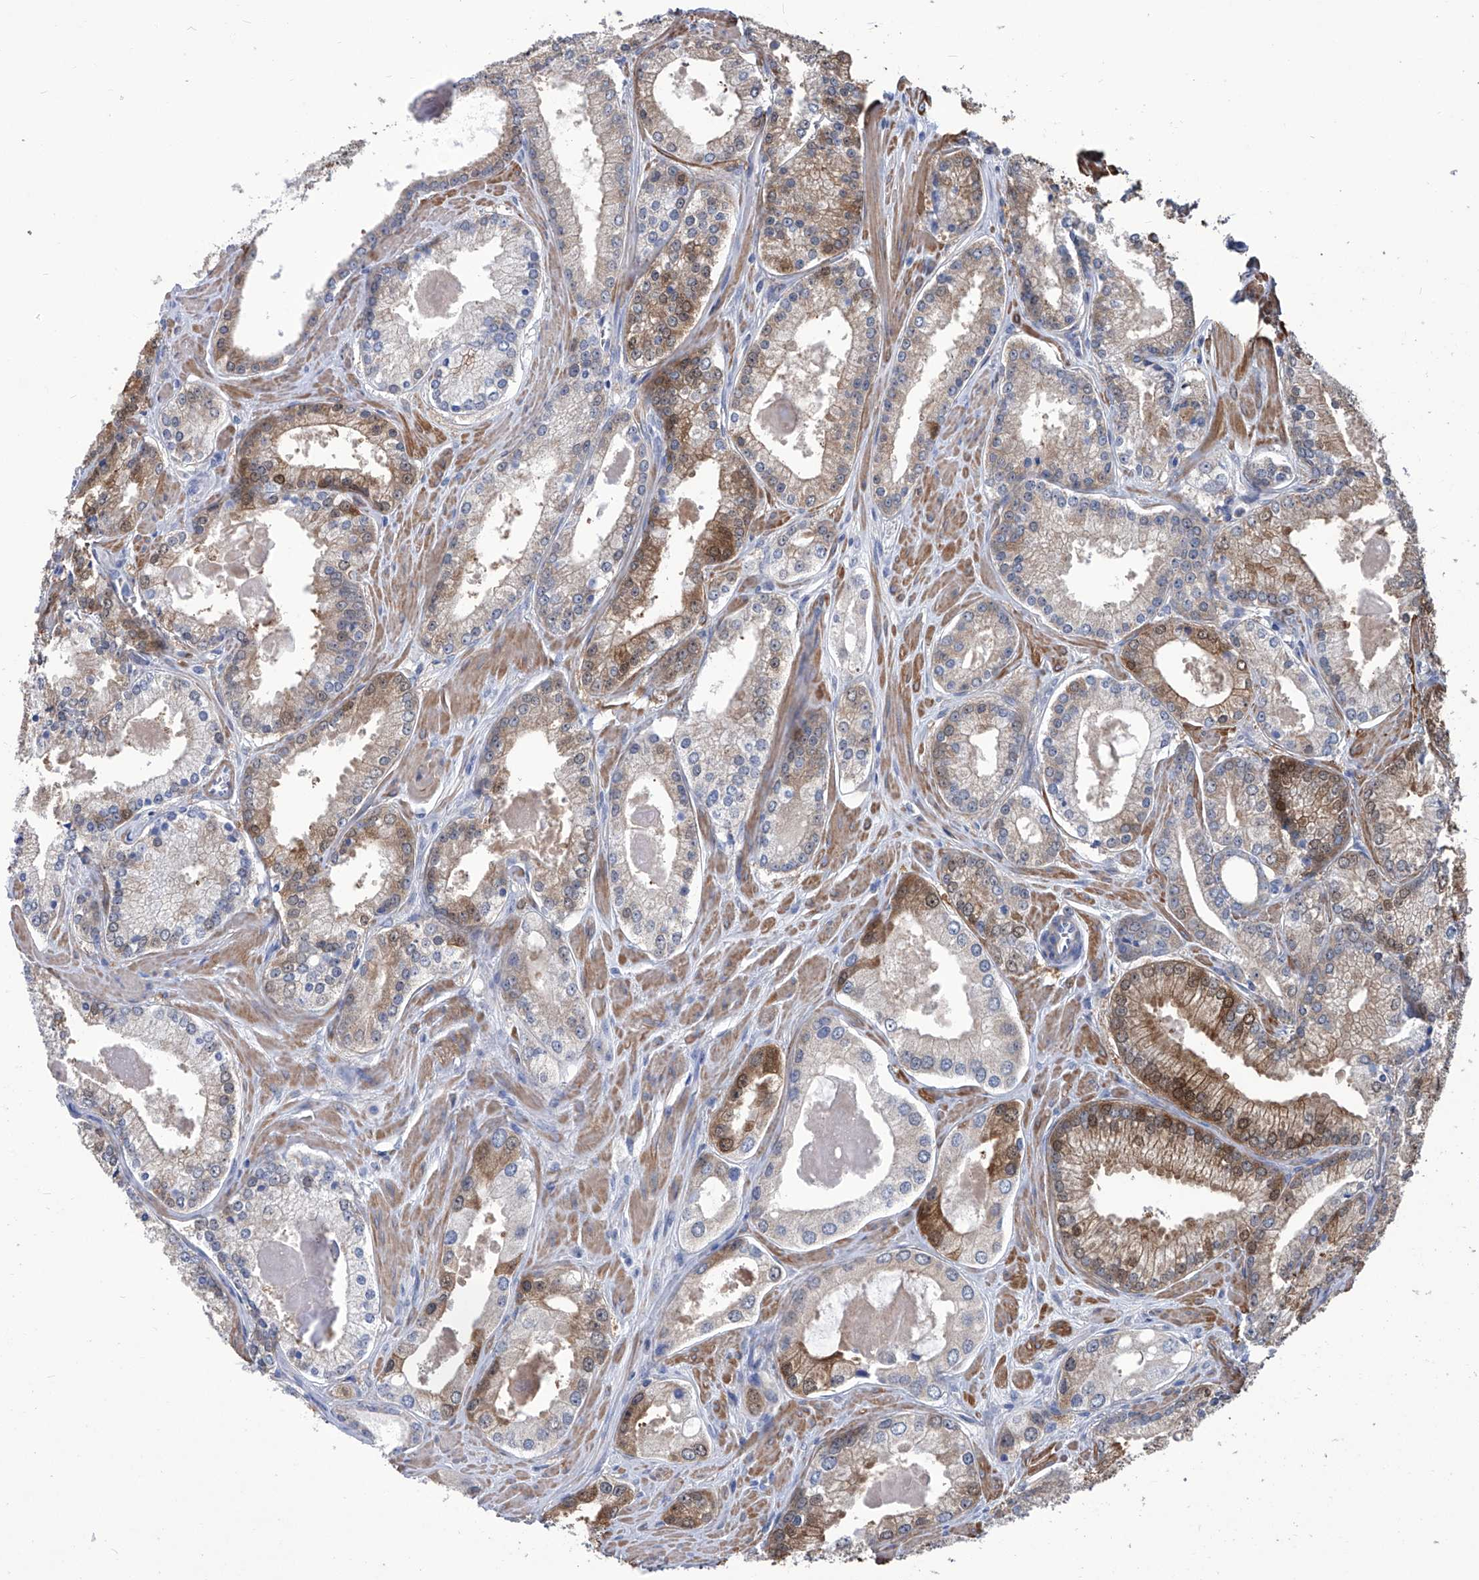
{"staining": {"intensity": "moderate", "quantity": "<25%", "location": "cytoplasmic/membranous,nuclear"}, "tissue": "prostate cancer", "cell_type": "Tumor cells", "image_type": "cancer", "snomed": [{"axis": "morphology", "description": "Adenocarcinoma, Low grade"}, {"axis": "topography", "description": "Prostate"}], "caption": "Human prostate cancer (low-grade adenocarcinoma) stained with a brown dye reveals moderate cytoplasmic/membranous and nuclear positive staining in about <25% of tumor cells.", "gene": "SMS", "patient": {"sex": "male", "age": 54}}